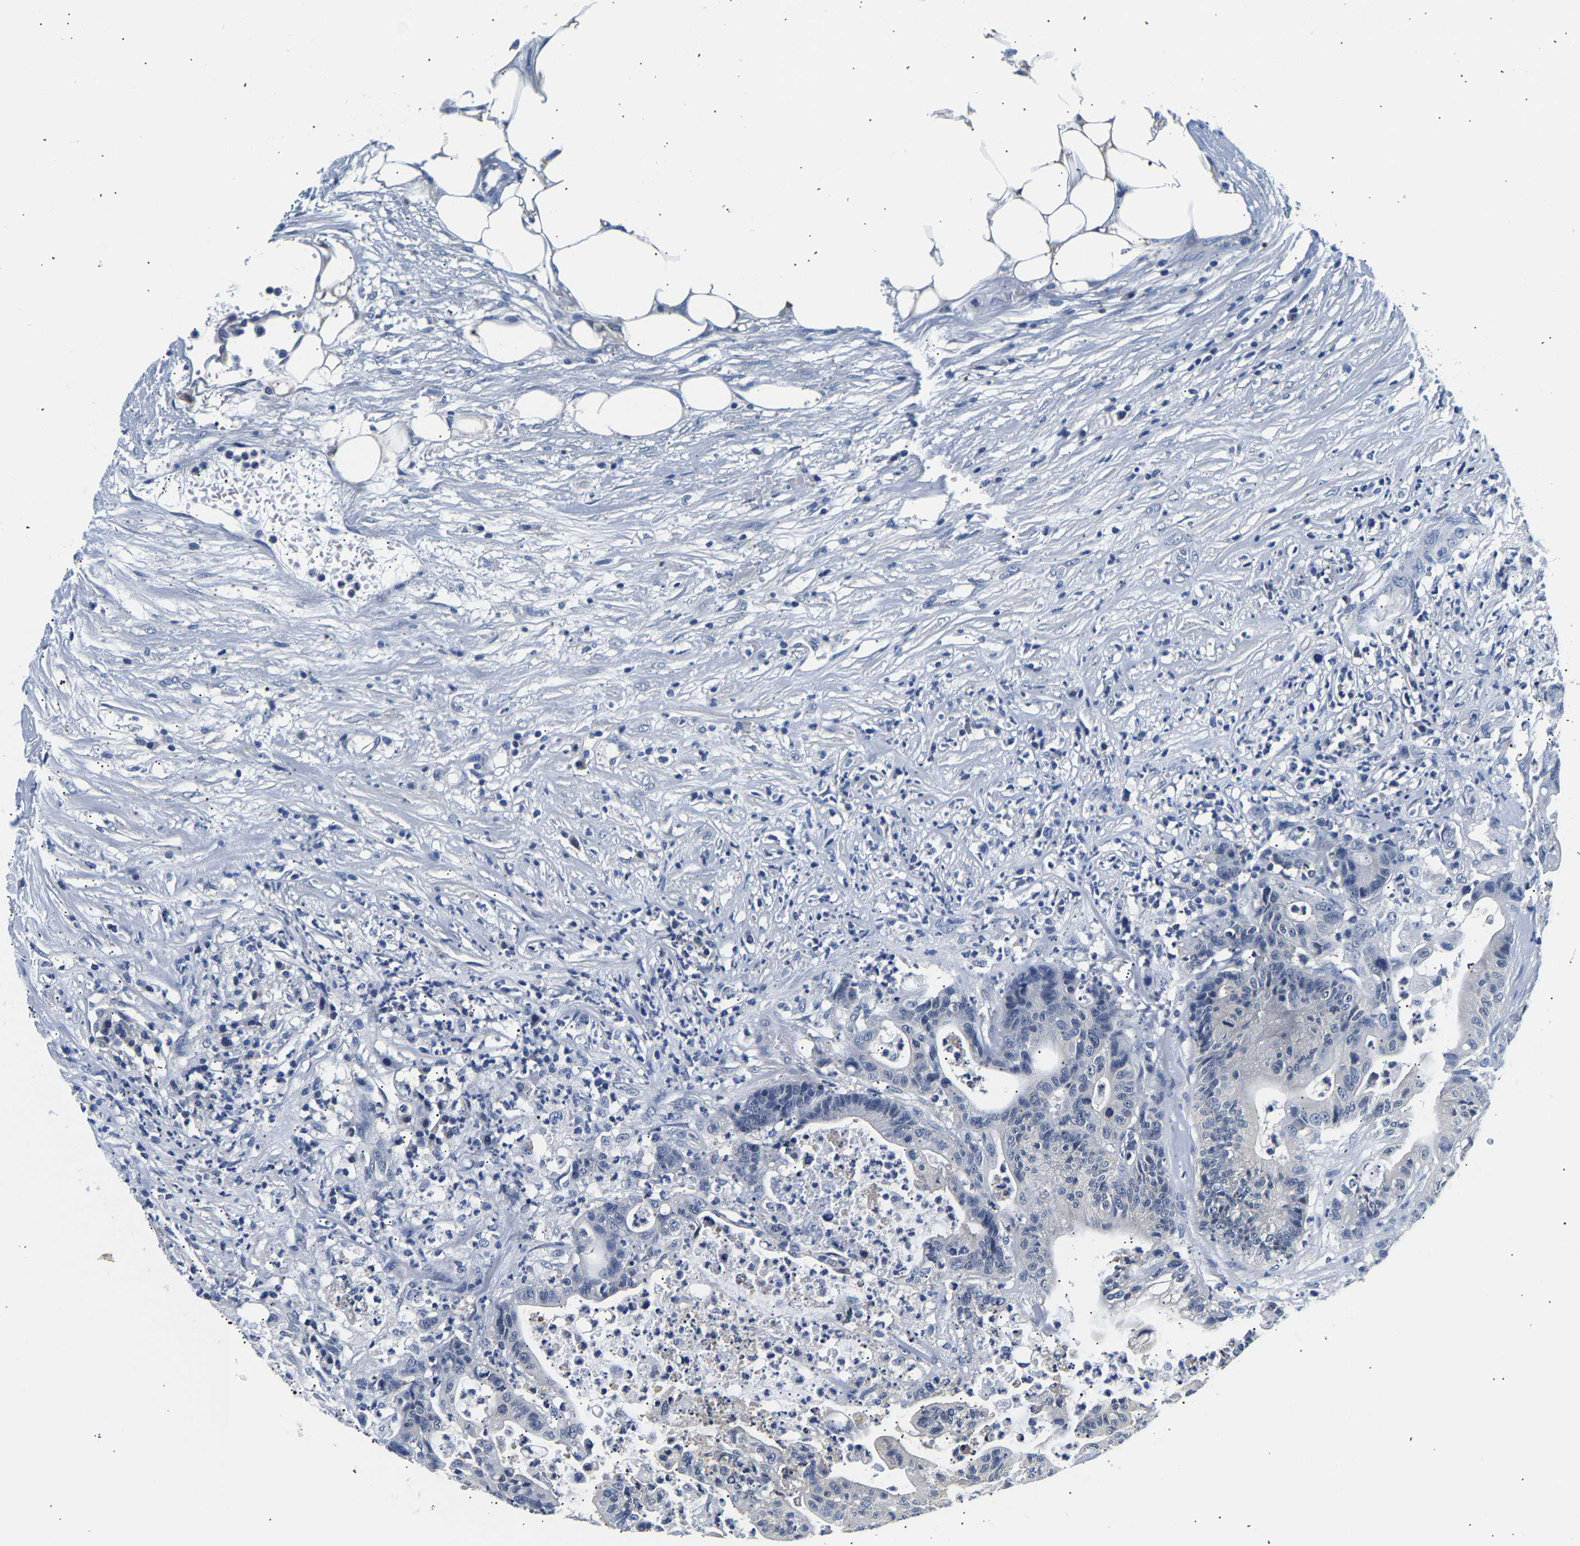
{"staining": {"intensity": "negative", "quantity": "none", "location": "none"}, "tissue": "colorectal cancer", "cell_type": "Tumor cells", "image_type": "cancer", "snomed": [{"axis": "morphology", "description": "Adenocarcinoma, NOS"}, {"axis": "topography", "description": "Colon"}], "caption": "A high-resolution image shows immunohistochemistry (IHC) staining of colorectal cancer (adenocarcinoma), which demonstrates no significant expression in tumor cells.", "gene": "UCHL3", "patient": {"sex": "female", "age": 84}}